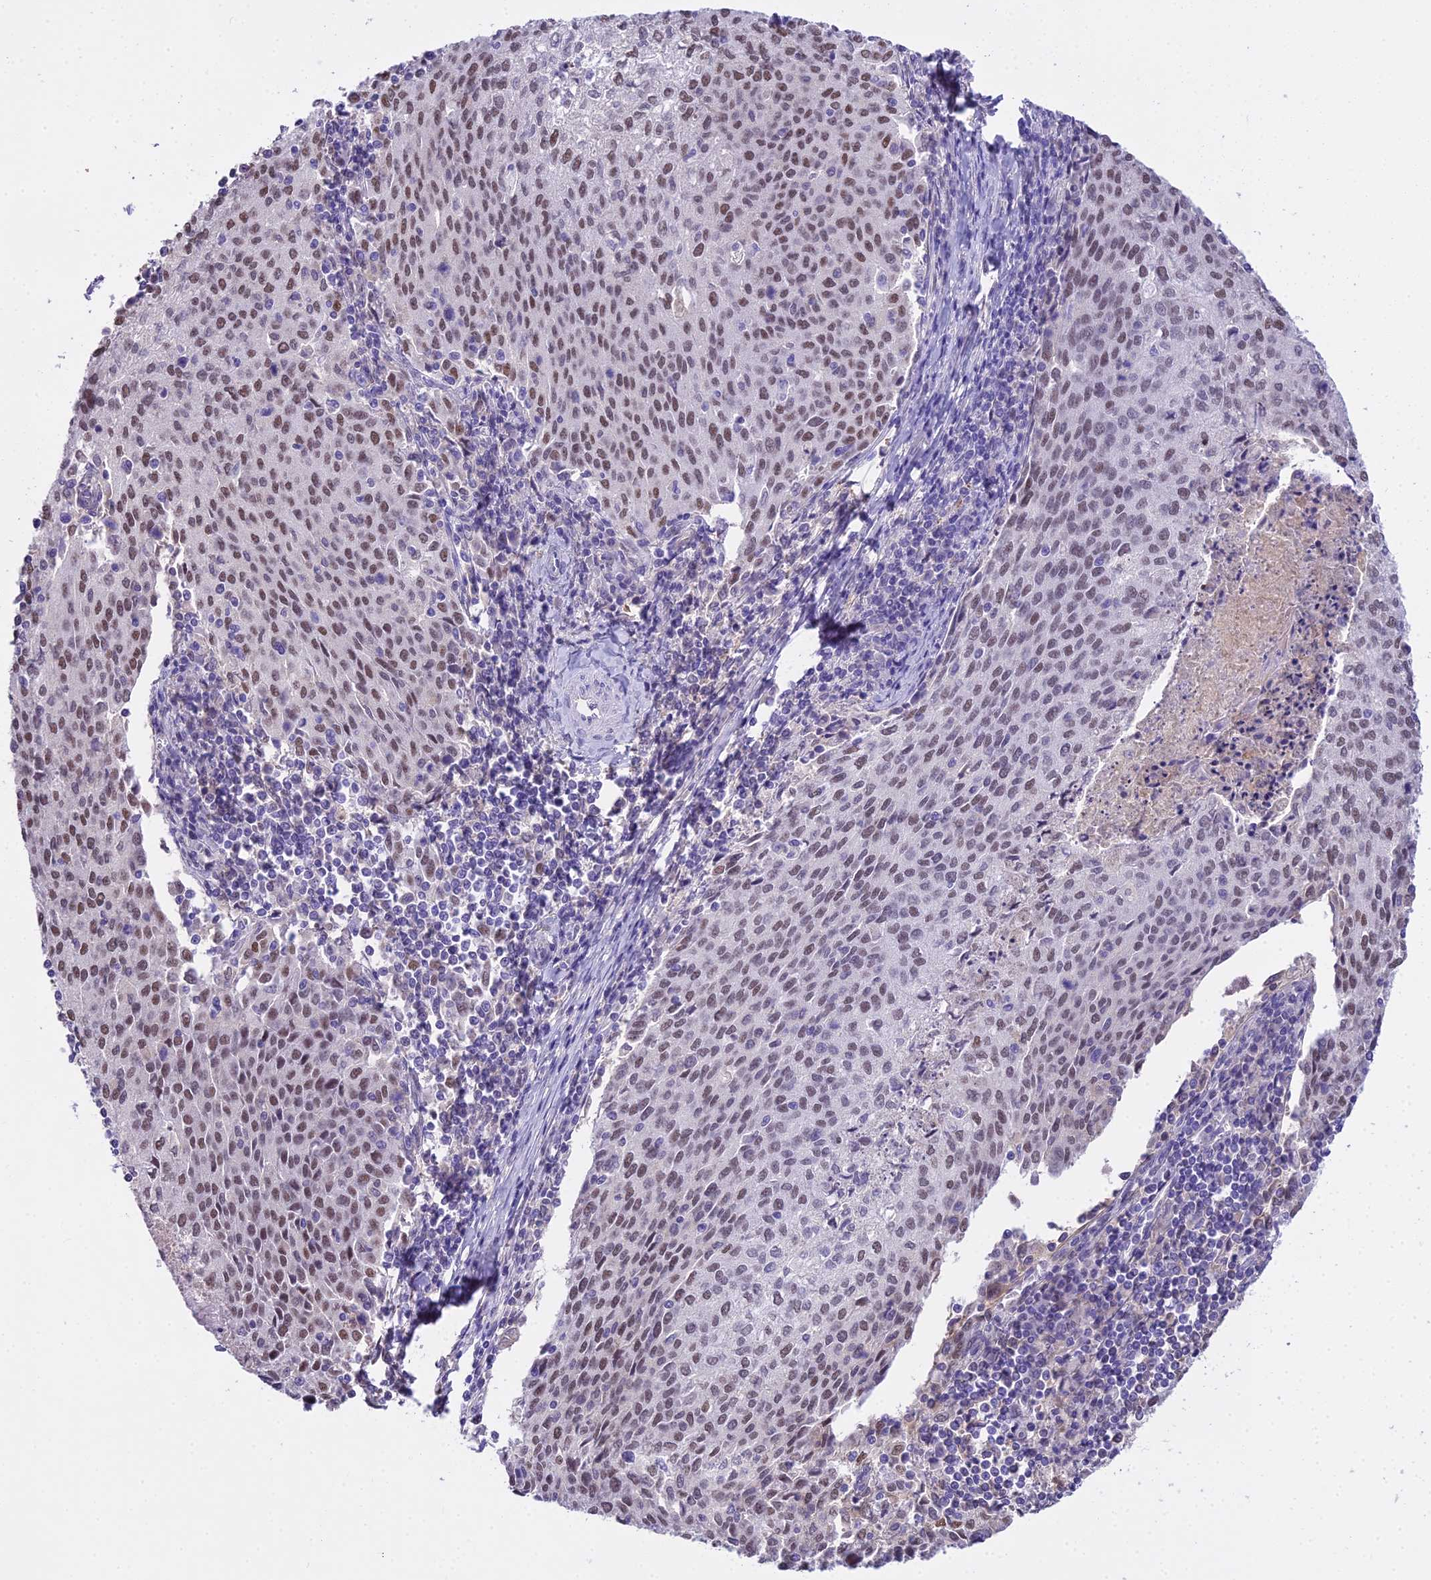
{"staining": {"intensity": "moderate", "quantity": ">75%", "location": "nuclear"}, "tissue": "cervical cancer", "cell_type": "Tumor cells", "image_type": "cancer", "snomed": [{"axis": "morphology", "description": "Squamous cell carcinoma, NOS"}, {"axis": "topography", "description": "Cervix"}], "caption": "This histopathology image shows immunohistochemistry (IHC) staining of squamous cell carcinoma (cervical), with medium moderate nuclear staining in approximately >75% of tumor cells.", "gene": "MAT2A", "patient": {"sex": "female", "age": 46}}